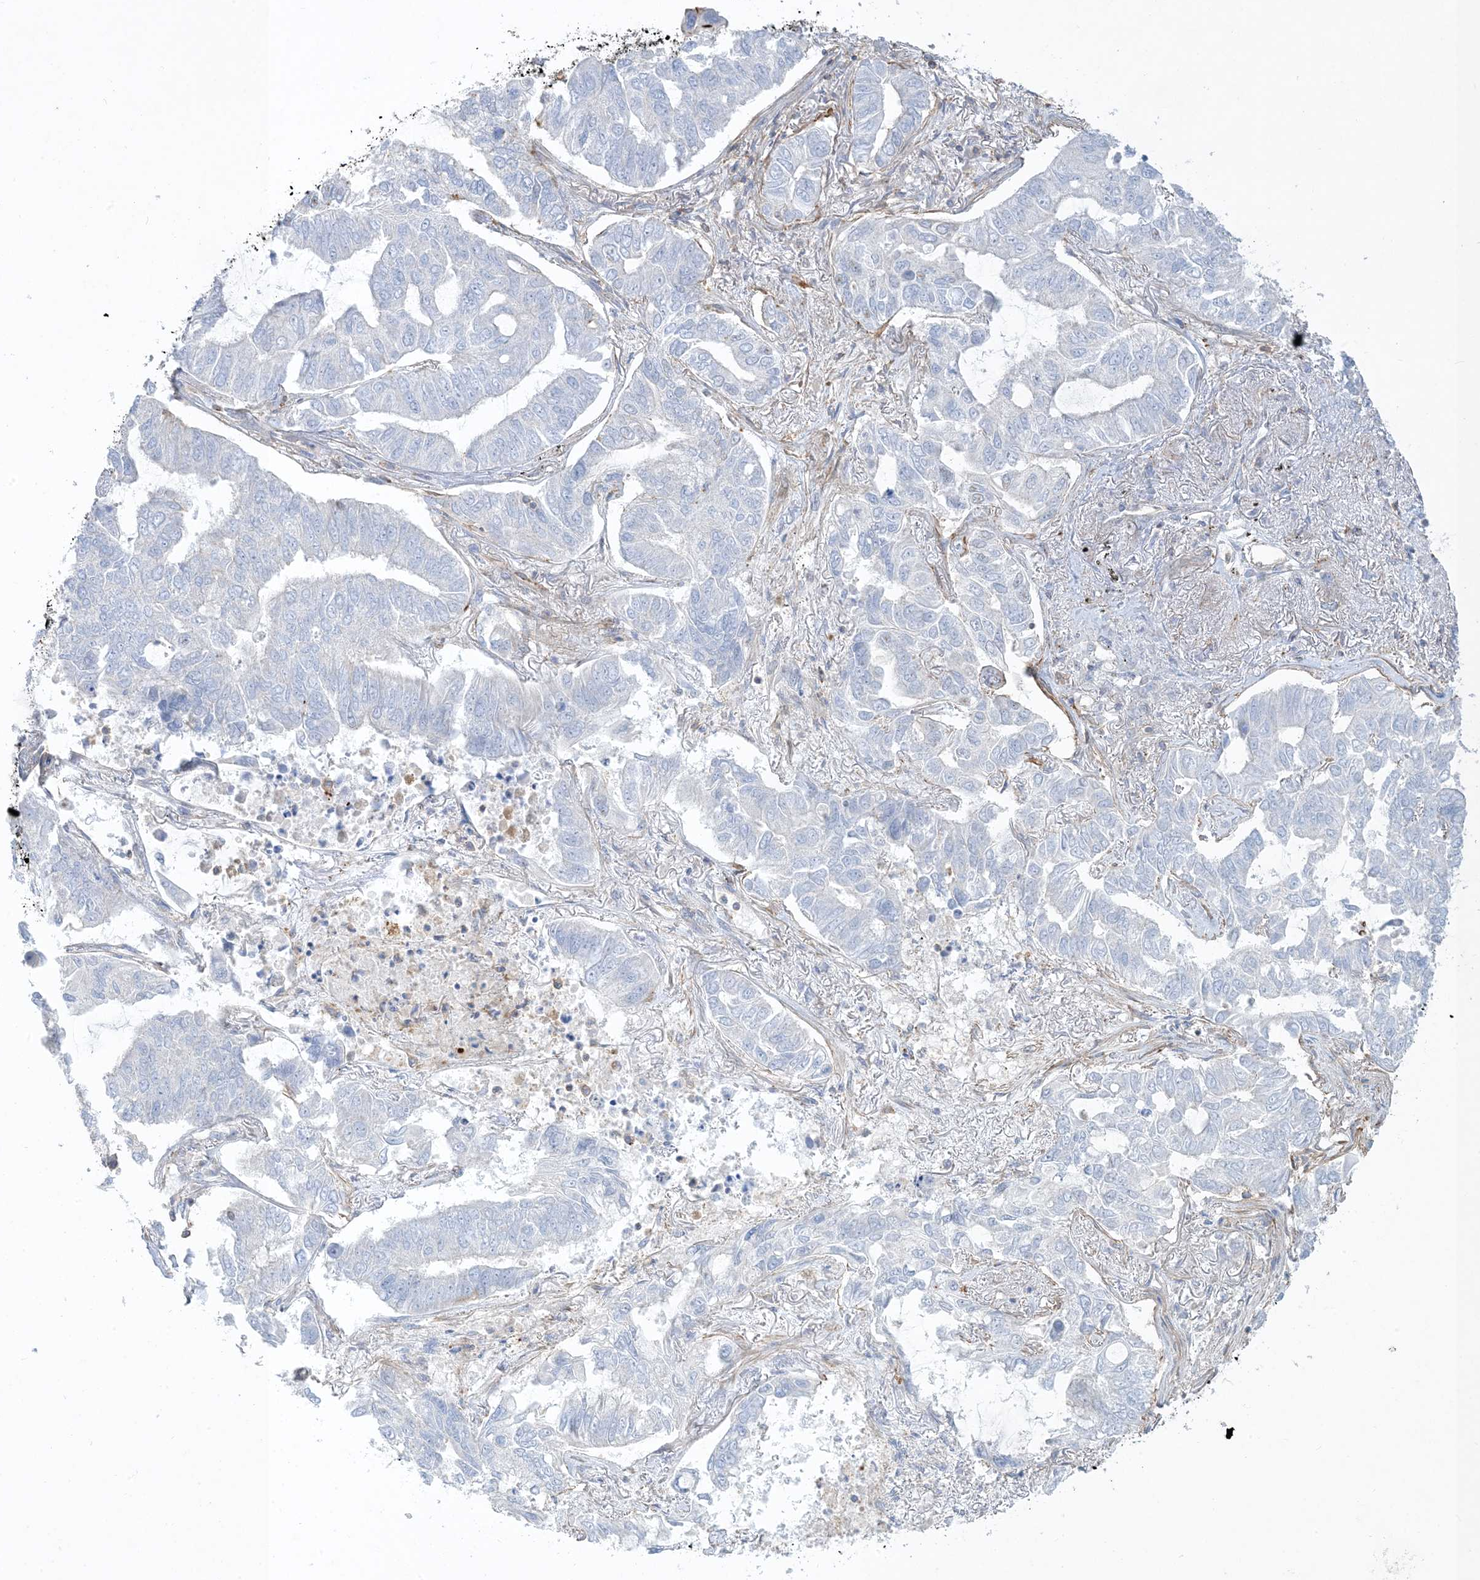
{"staining": {"intensity": "negative", "quantity": "none", "location": "none"}, "tissue": "lung cancer", "cell_type": "Tumor cells", "image_type": "cancer", "snomed": [{"axis": "morphology", "description": "Adenocarcinoma, NOS"}, {"axis": "topography", "description": "Lung"}], "caption": "Immunohistochemical staining of lung cancer (adenocarcinoma) exhibits no significant positivity in tumor cells. Nuclei are stained in blue.", "gene": "GTF3C2", "patient": {"sex": "male", "age": 64}}